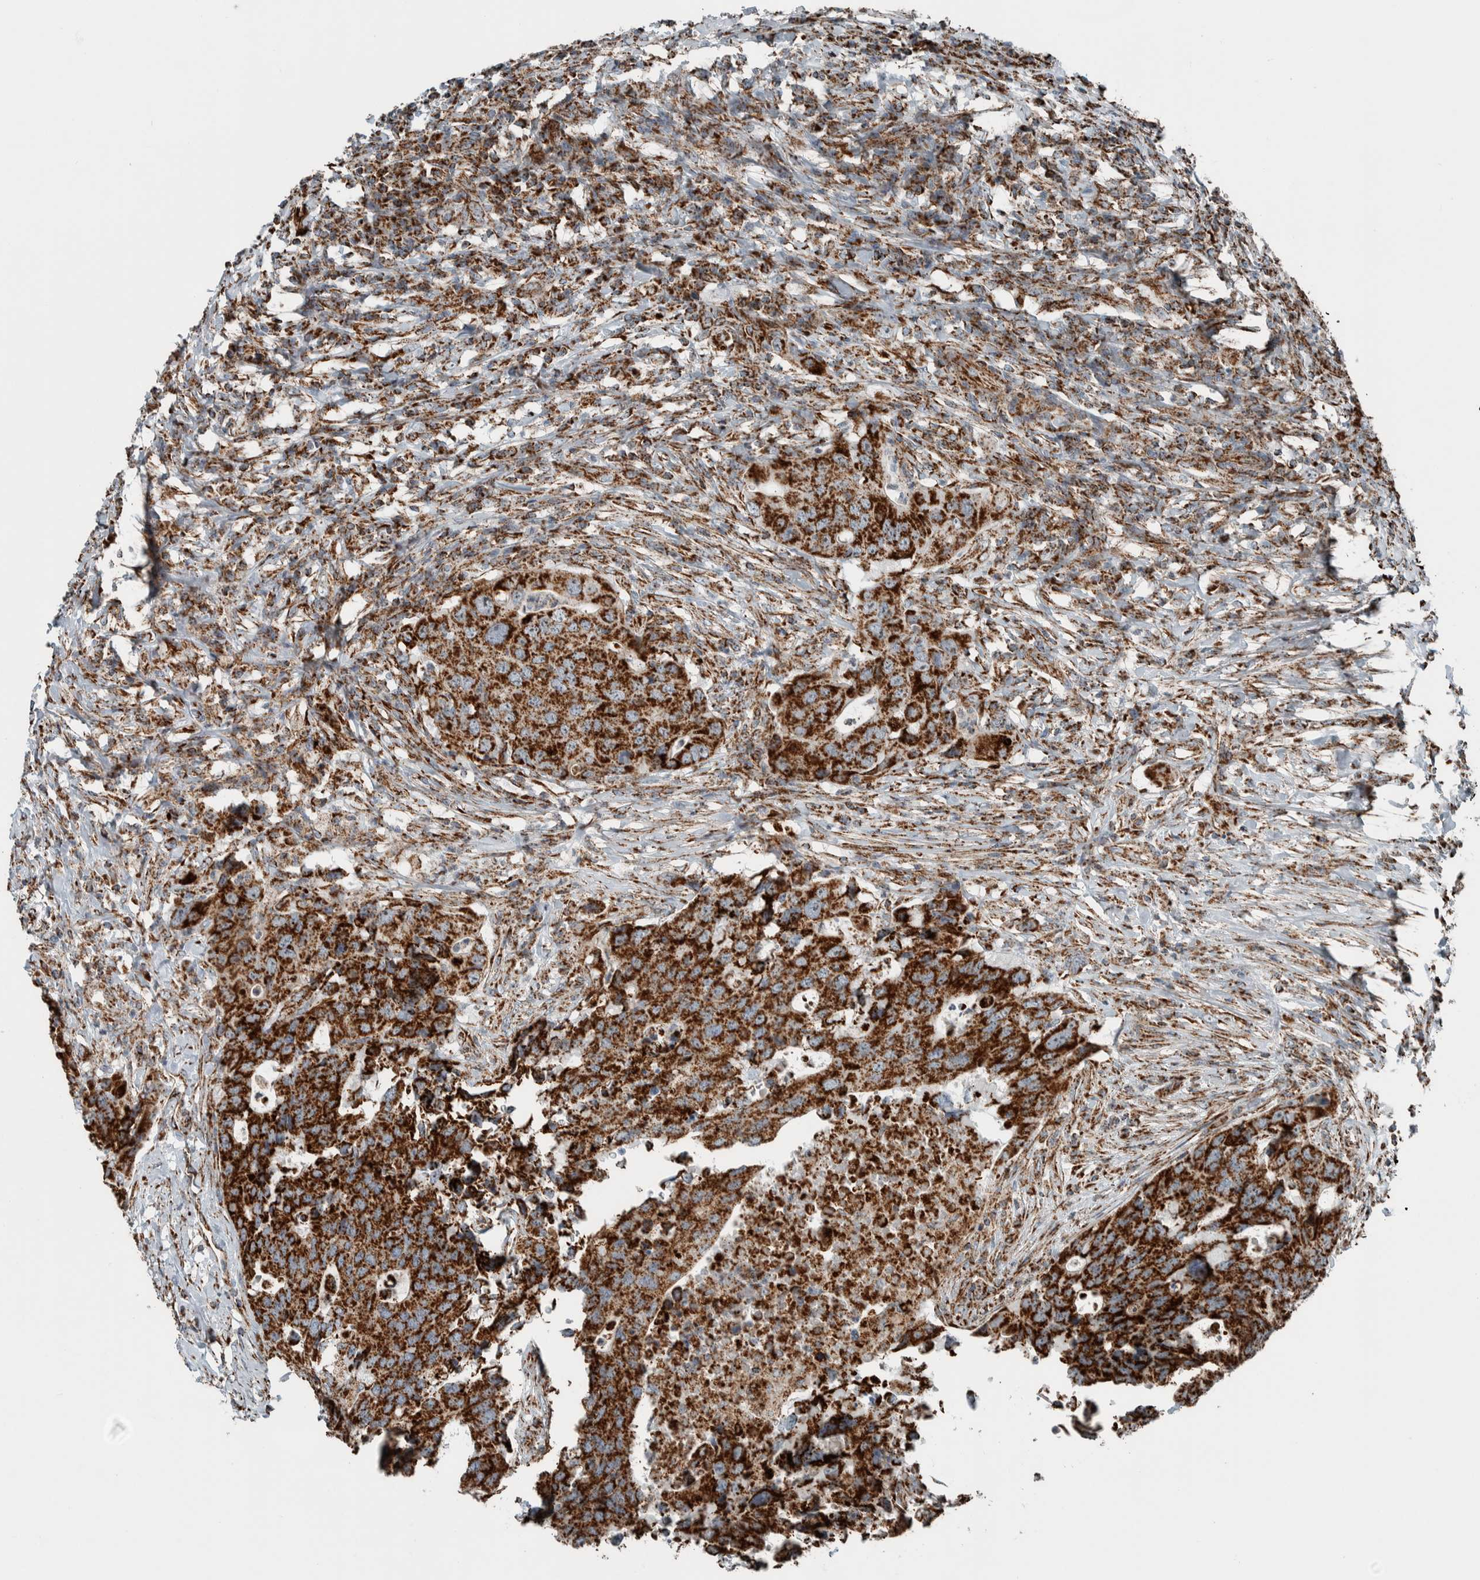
{"staining": {"intensity": "strong", "quantity": ">75%", "location": "cytoplasmic/membranous"}, "tissue": "colorectal cancer", "cell_type": "Tumor cells", "image_type": "cancer", "snomed": [{"axis": "morphology", "description": "Adenocarcinoma, NOS"}, {"axis": "topography", "description": "Colon"}], "caption": "IHC image of neoplastic tissue: adenocarcinoma (colorectal) stained using immunohistochemistry reveals high levels of strong protein expression localized specifically in the cytoplasmic/membranous of tumor cells, appearing as a cytoplasmic/membranous brown color.", "gene": "CNTROB", "patient": {"sex": "male", "age": 71}}